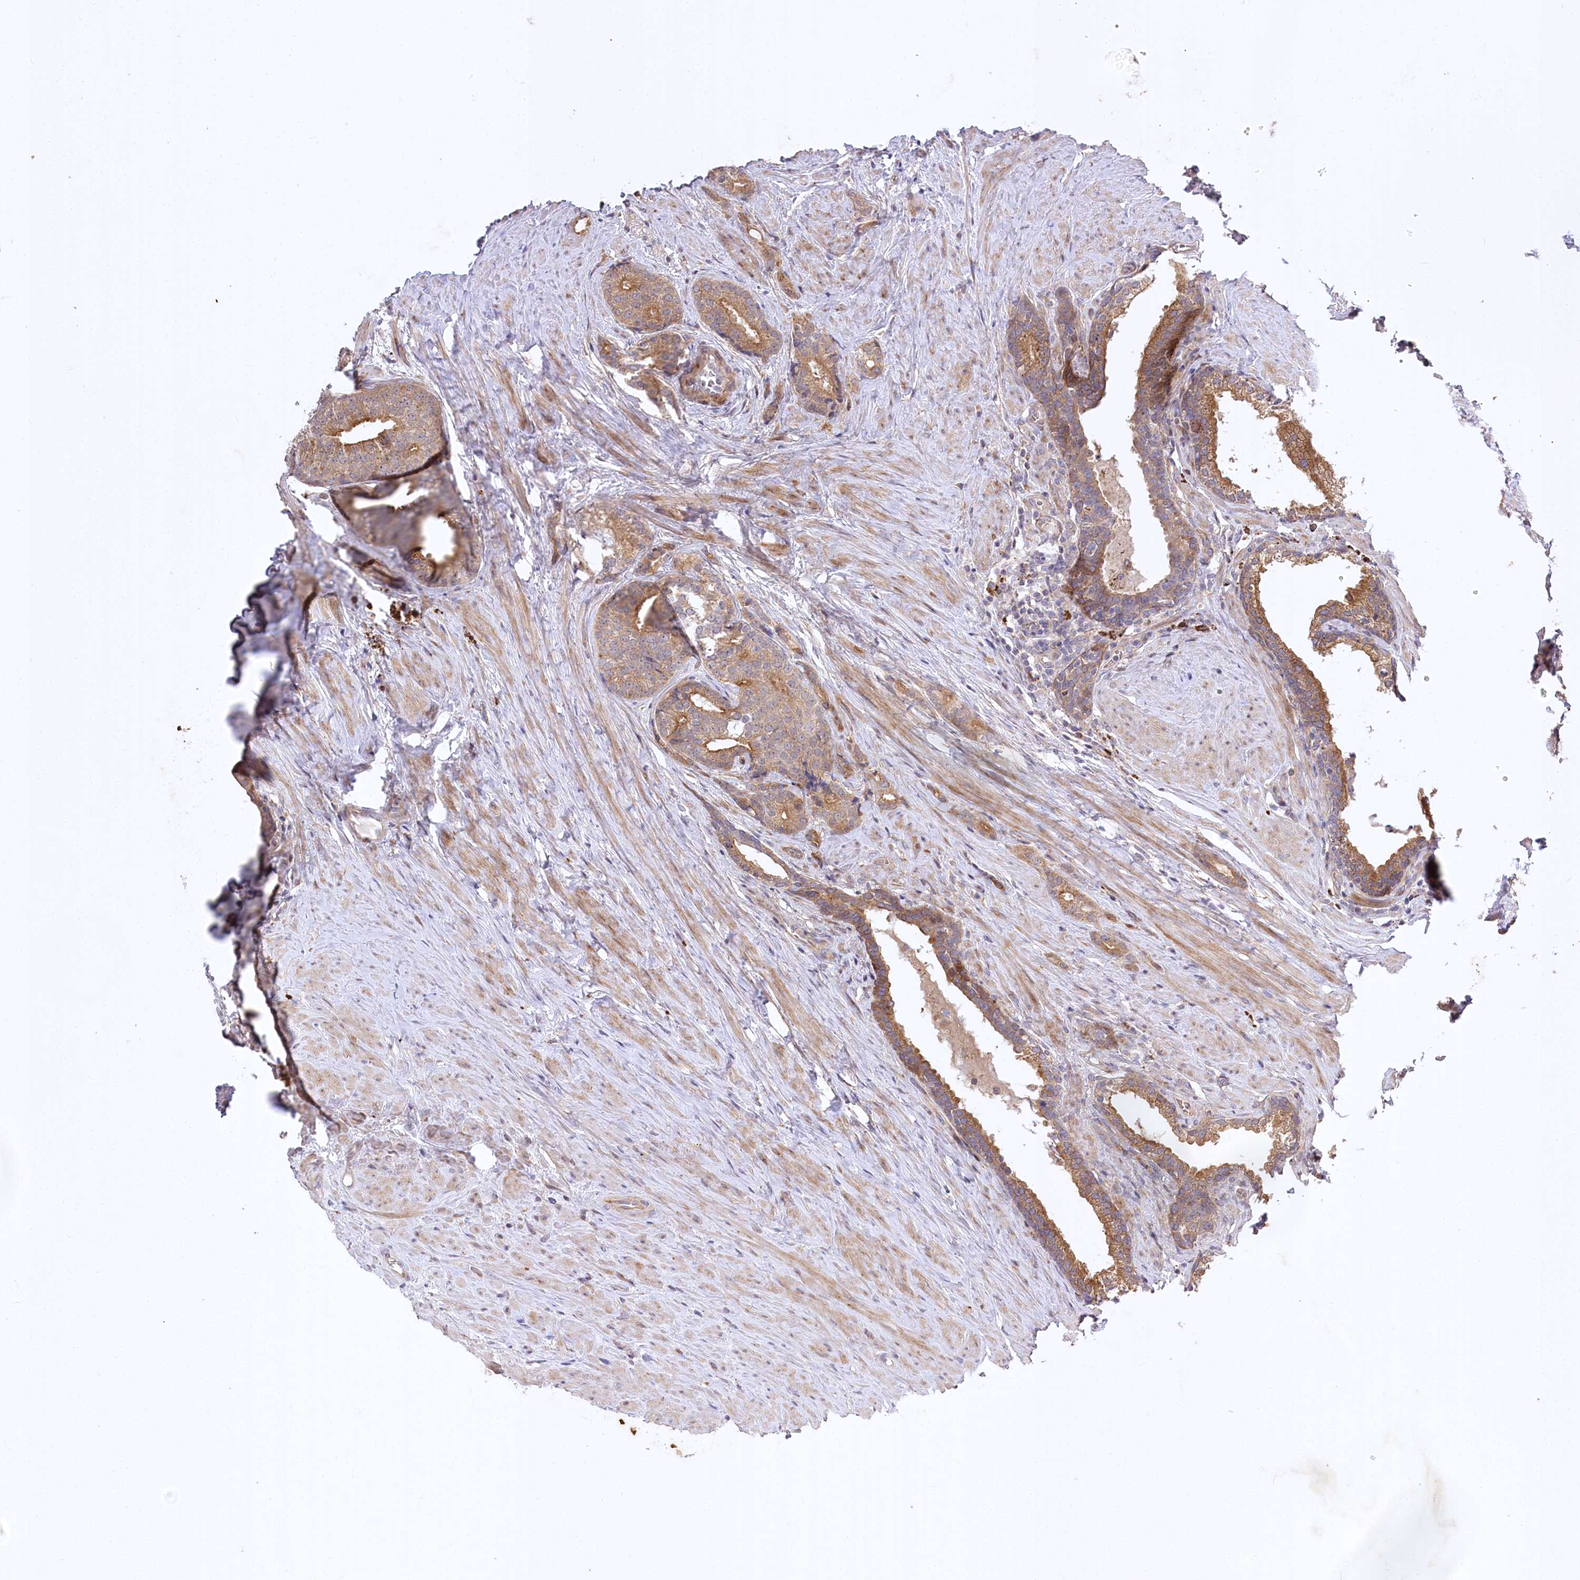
{"staining": {"intensity": "moderate", "quantity": ">75%", "location": "cytoplasmic/membranous"}, "tissue": "prostate cancer", "cell_type": "Tumor cells", "image_type": "cancer", "snomed": [{"axis": "morphology", "description": "Adenocarcinoma, Low grade"}, {"axis": "topography", "description": "Prostate"}], "caption": "A micrograph of human prostate low-grade adenocarcinoma stained for a protein shows moderate cytoplasmic/membranous brown staining in tumor cells.", "gene": "TRUB1", "patient": {"sex": "male", "age": 71}}